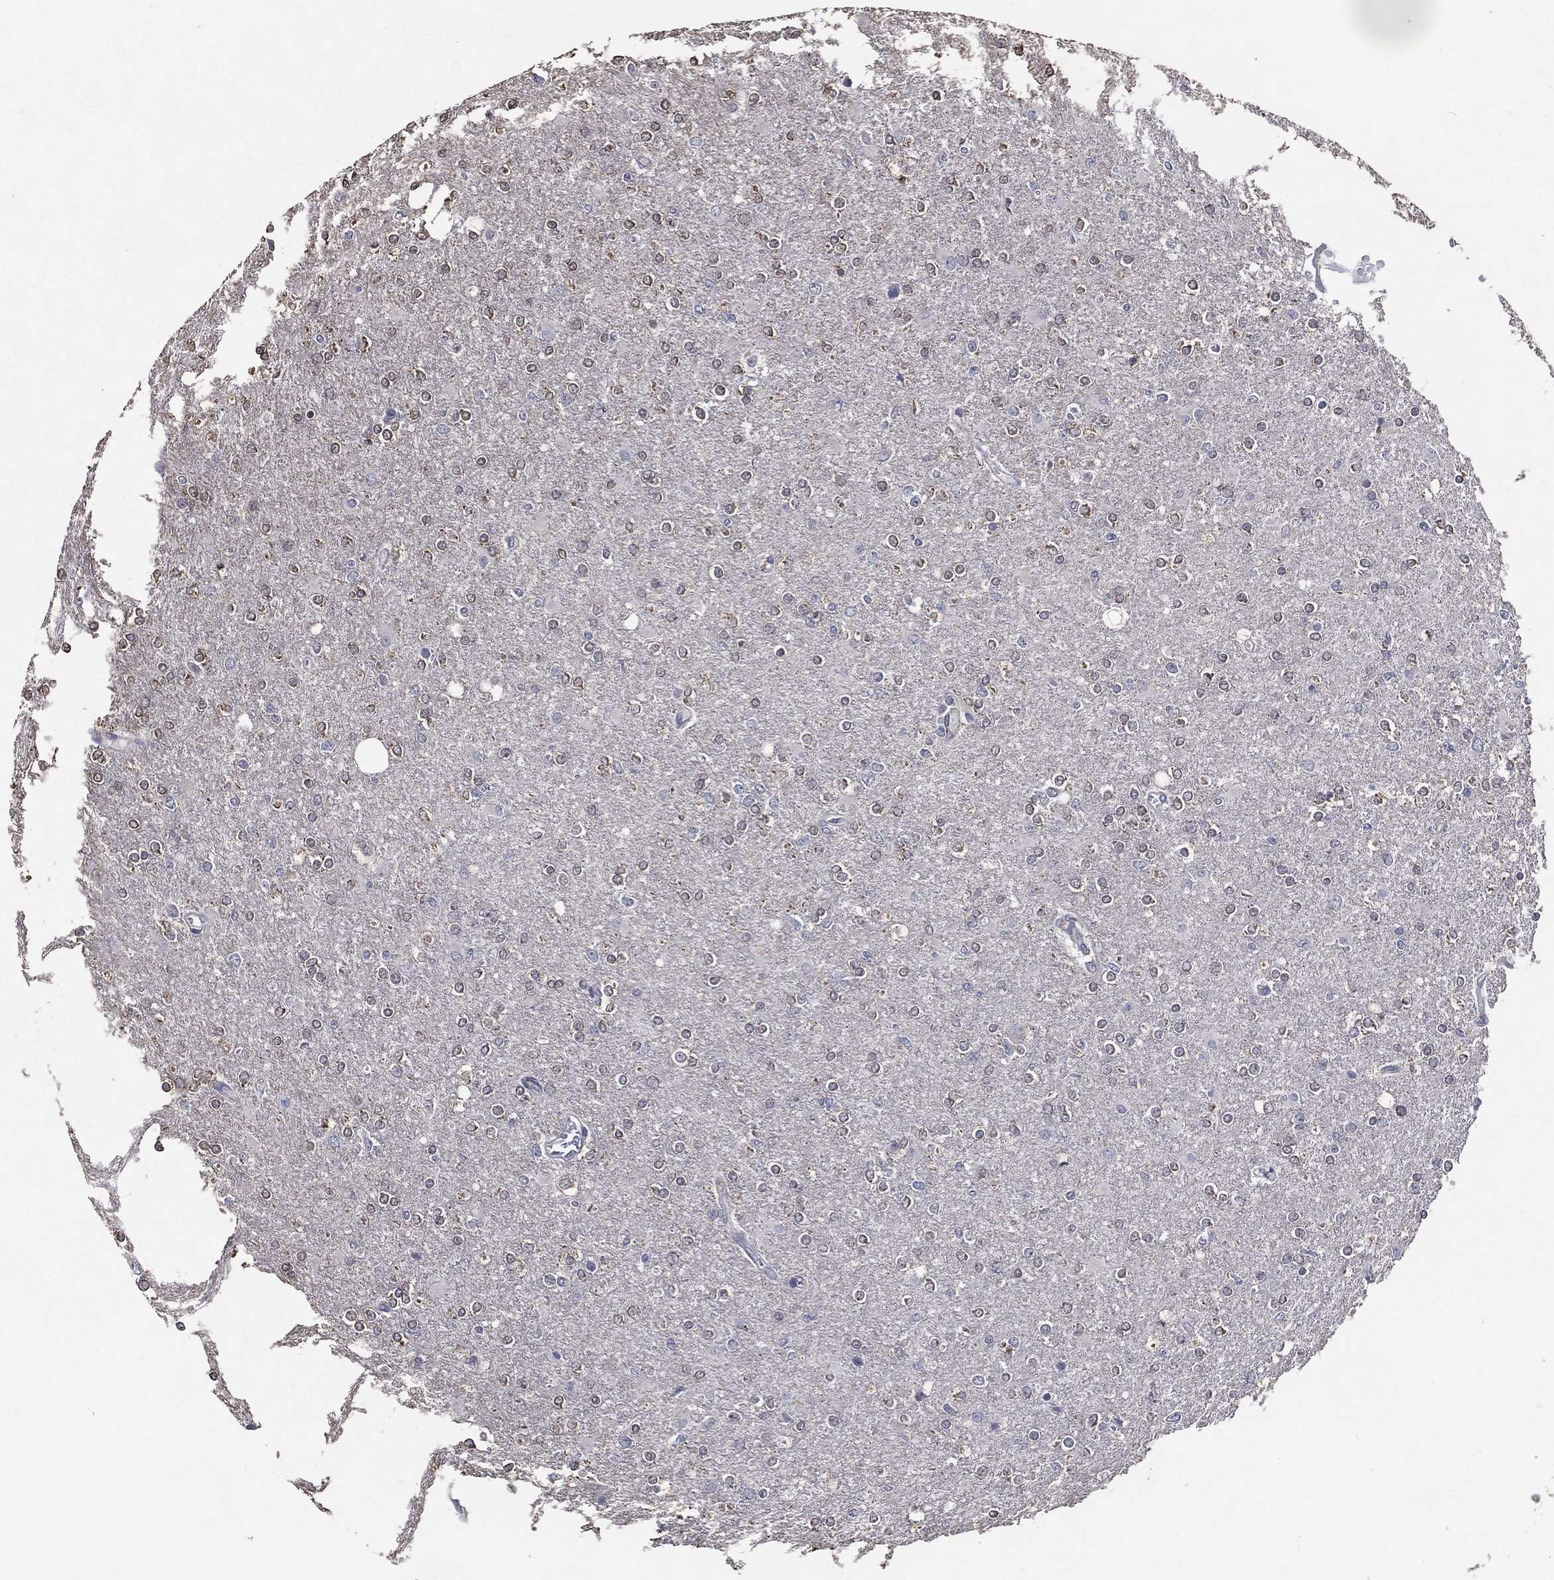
{"staining": {"intensity": "negative", "quantity": "none", "location": "none"}, "tissue": "glioma", "cell_type": "Tumor cells", "image_type": "cancer", "snomed": [{"axis": "morphology", "description": "Glioma, malignant, High grade"}, {"axis": "topography", "description": "Cerebral cortex"}], "caption": "High magnification brightfield microscopy of high-grade glioma (malignant) stained with DAB (3,3'-diaminobenzidine) (brown) and counterstained with hematoxylin (blue): tumor cells show no significant expression.", "gene": "SERPINB2", "patient": {"sex": "male", "age": 70}}